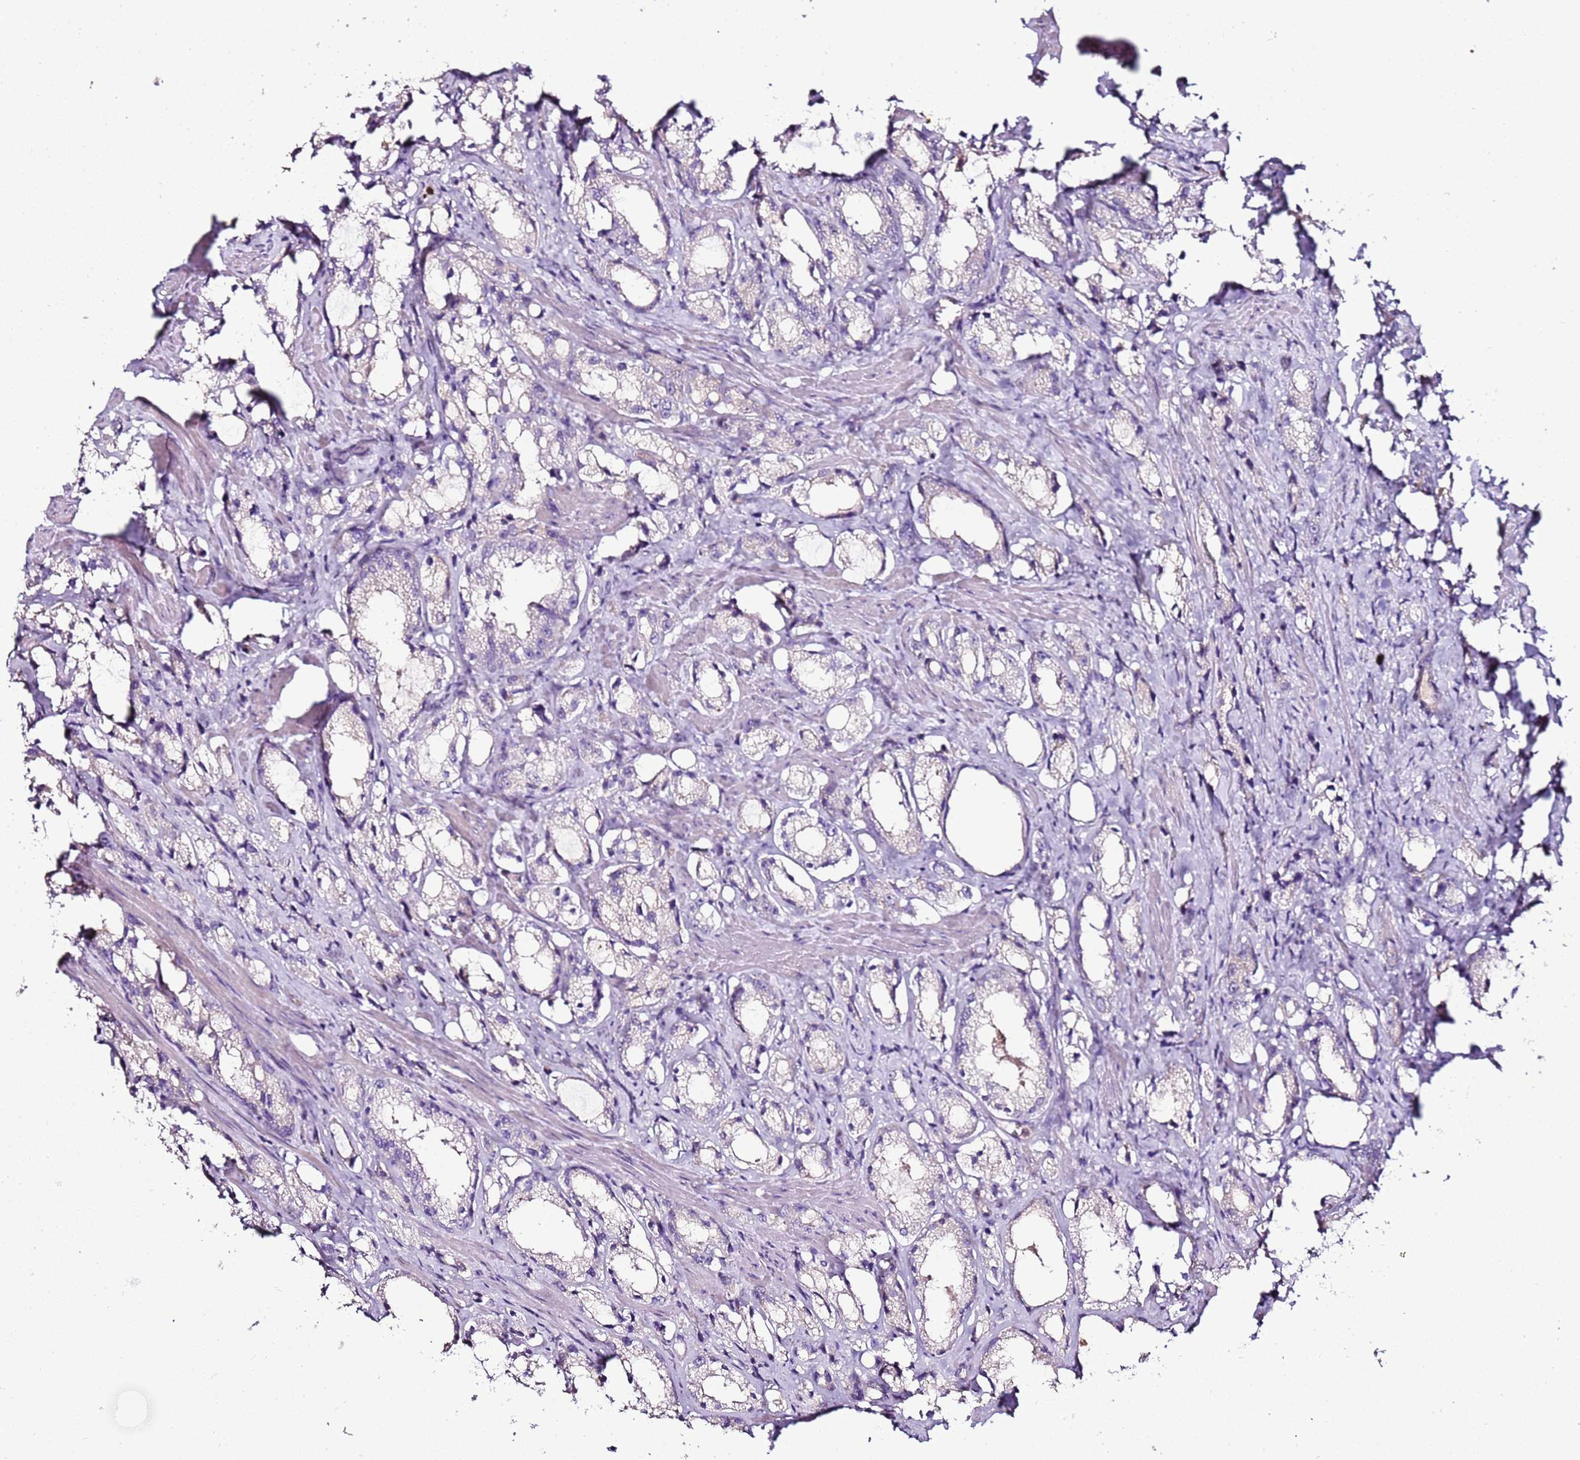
{"staining": {"intensity": "negative", "quantity": "none", "location": "none"}, "tissue": "prostate cancer", "cell_type": "Tumor cells", "image_type": "cancer", "snomed": [{"axis": "morphology", "description": "Adenocarcinoma, High grade"}, {"axis": "topography", "description": "Prostate"}], "caption": "Tumor cells are negative for protein expression in human prostate cancer (adenocarcinoma (high-grade)).", "gene": "IL2RG", "patient": {"sex": "male", "age": 66}}